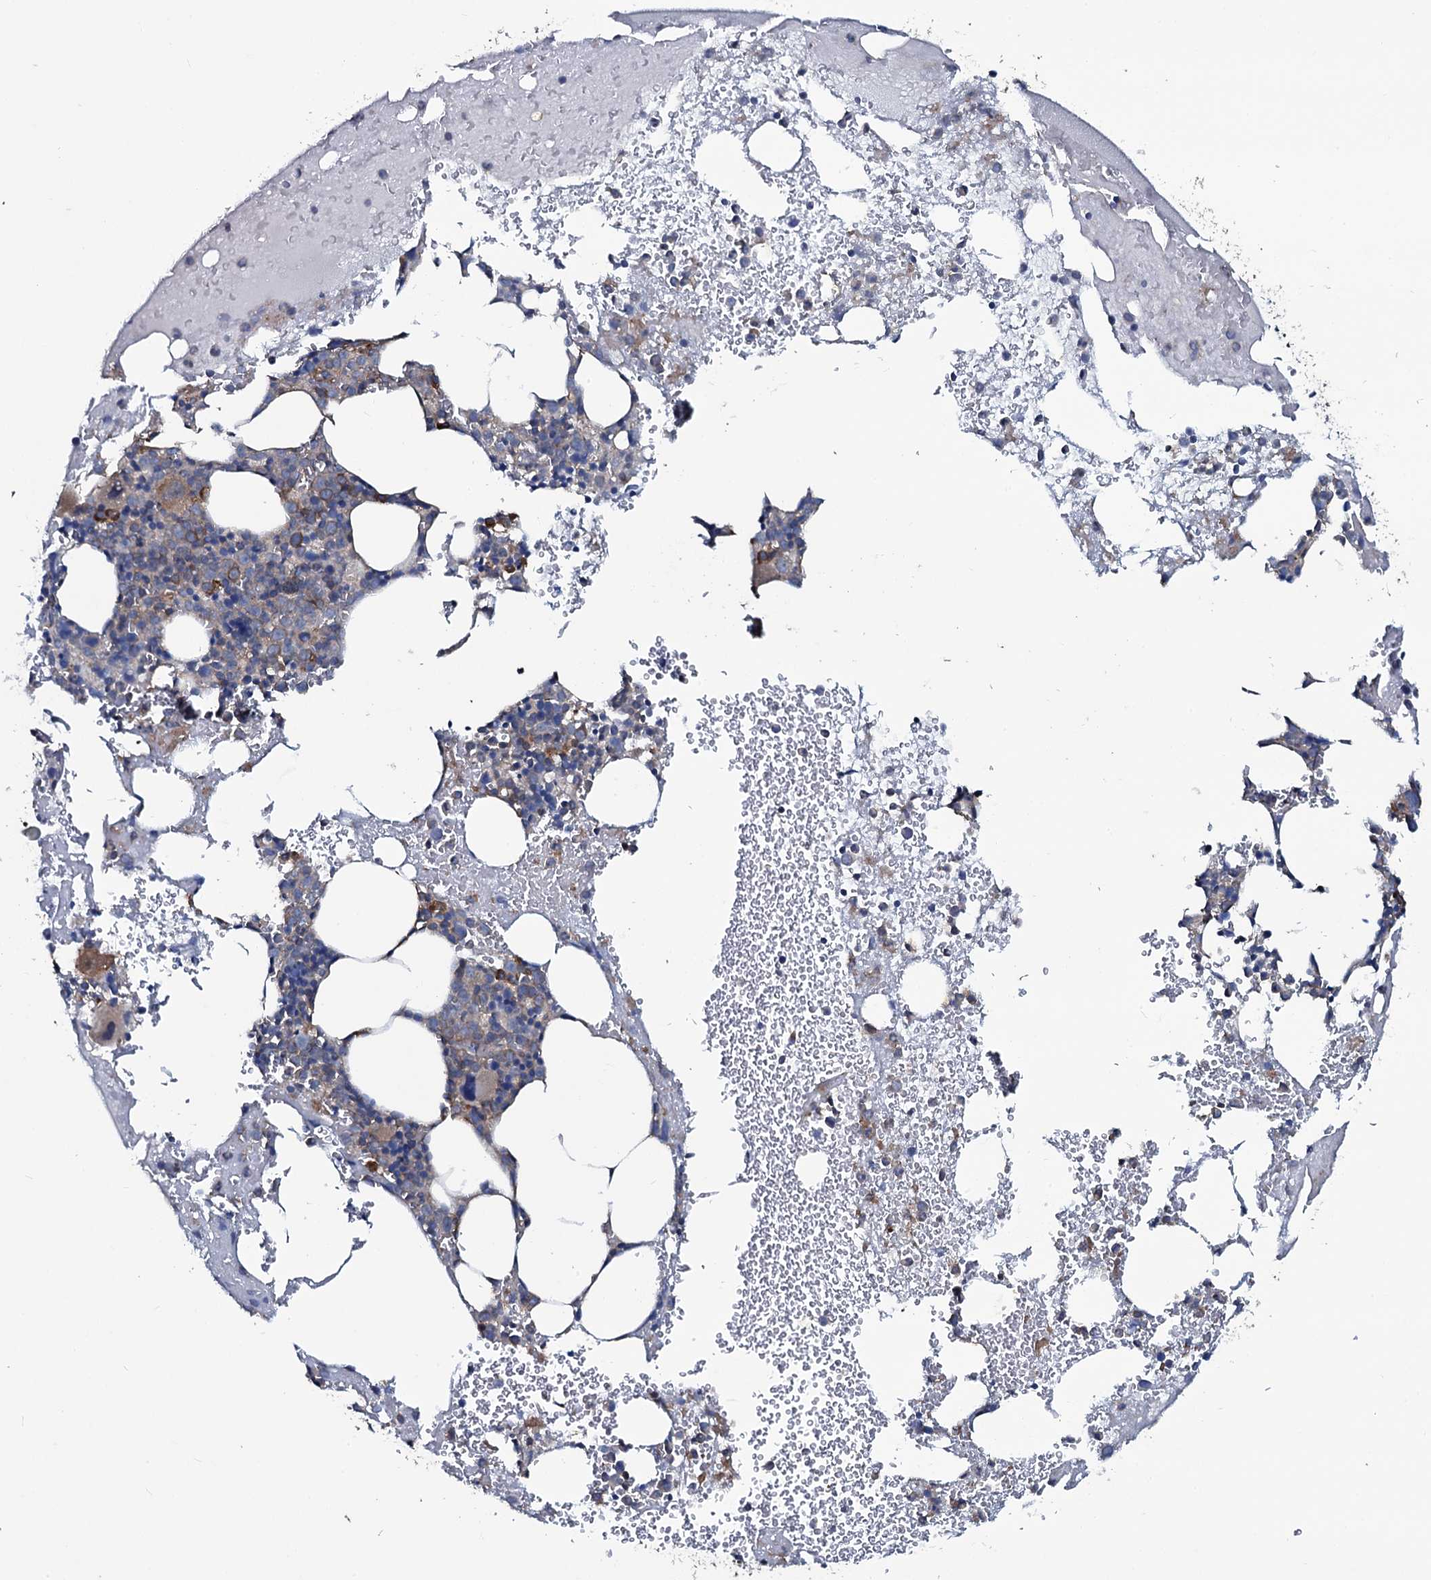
{"staining": {"intensity": "moderate", "quantity": "<25%", "location": "cytoplasmic/membranous"}, "tissue": "bone marrow", "cell_type": "Hematopoietic cells", "image_type": "normal", "snomed": [{"axis": "morphology", "description": "Normal tissue, NOS"}, {"axis": "topography", "description": "Bone marrow"}], "caption": "Immunohistochemistry (IHC) of benign bone marrow shows low levels of moderate cytoplasmic/membranous expression in approximately <25% of hematopoietic cells.", "gene": "USPL1", "patient": {"sex": "male", "age": 61}}